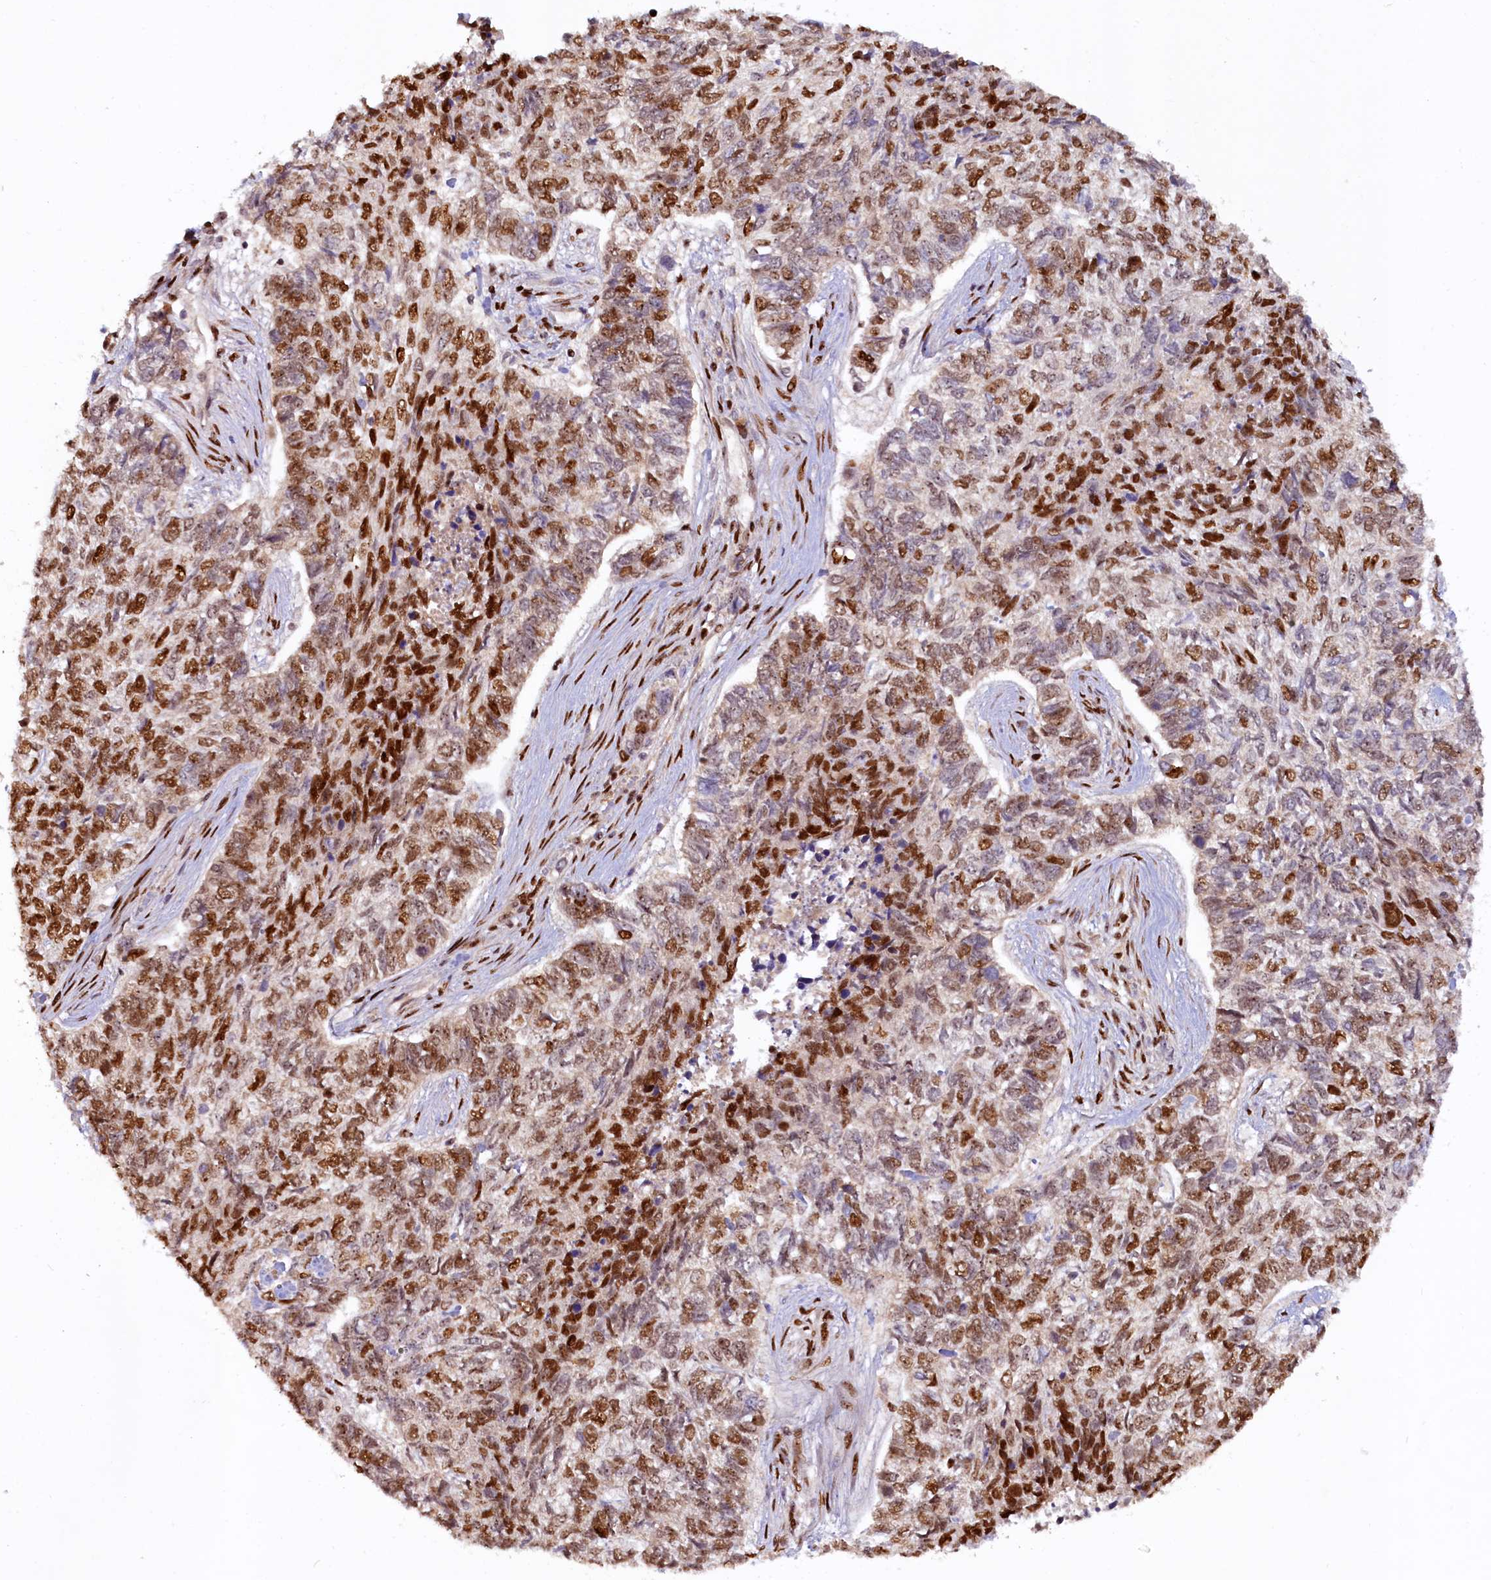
{"staining": {"intensity": "moderate", "quantity": ">75%", "location": "nuclear"}, "tissue": "skin cancer", "cell_type": "Tumor cells", "image_type": "cancer", "snomed": [{"axis": "morphology", "description": "Basal cell carcinoma"}, {"axis": "topography", "description": "Skin"}], "caption": "Immunohistochemistry (IHC) of human skin cancer displays medium levels of moderate nuclear expression in about >75% of tumor cells.", "gene": "TCOF1", "patient": {"sex": "female", "age": 65}}